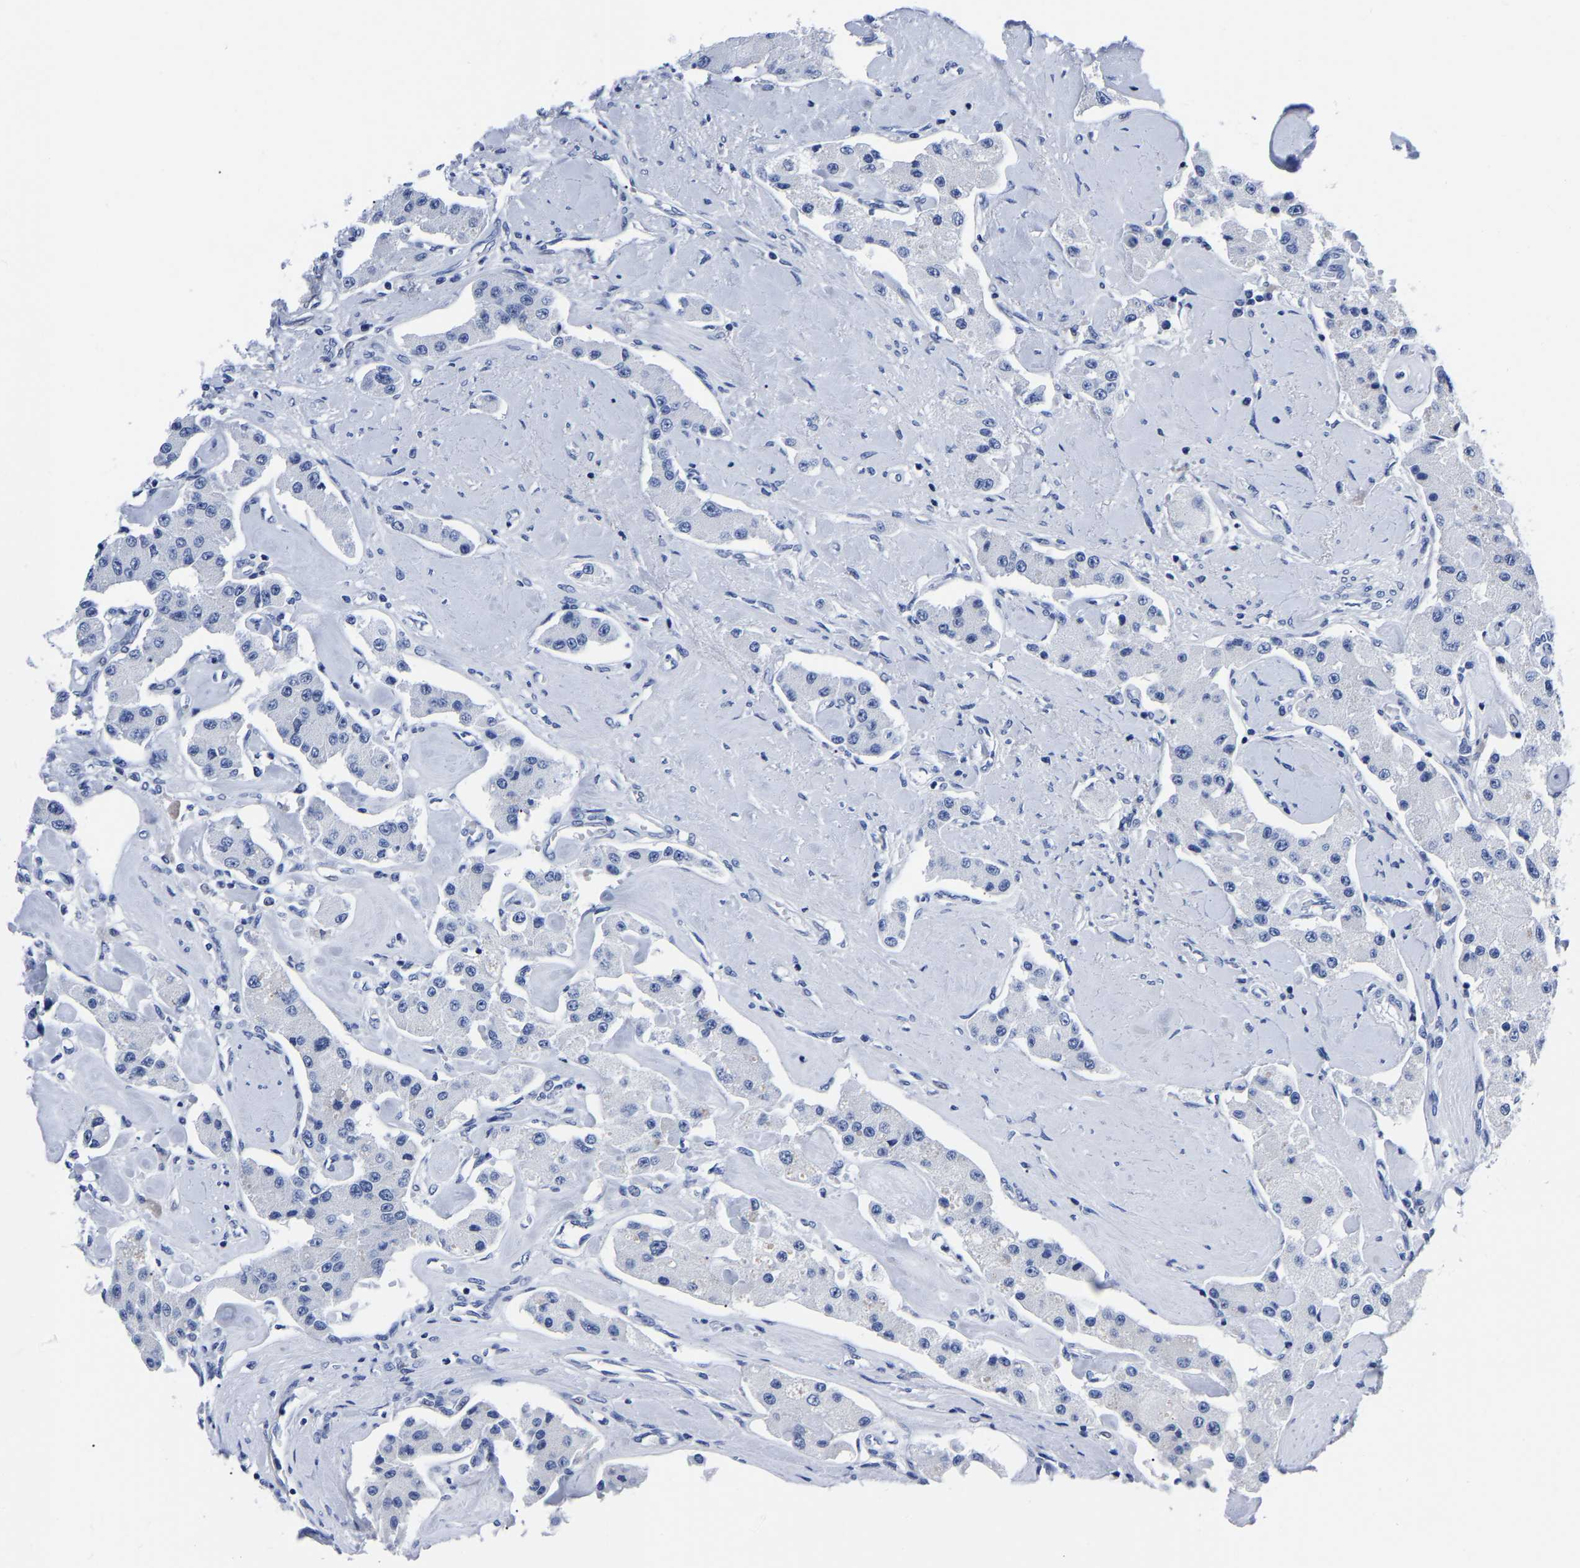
{"staining": {"intensity": "negative", "quantity": "none", "location": "none"}, "tissue": "carcinoid", "cell_type": "Tumor cells", "image_type": "cancer", "snomed": [{"axis": "morphology", "description": "Carcinoid, malignant, NOS"}, {"axis": "topography", "description": "Pancreas"}], "caption": "High power microscopy photomicrograph of an IHC image of carcinoid, revealing no significant staining in tumor cells.", "gene": "IMPG2", "patient": {"sex": "male", "age": 41}}